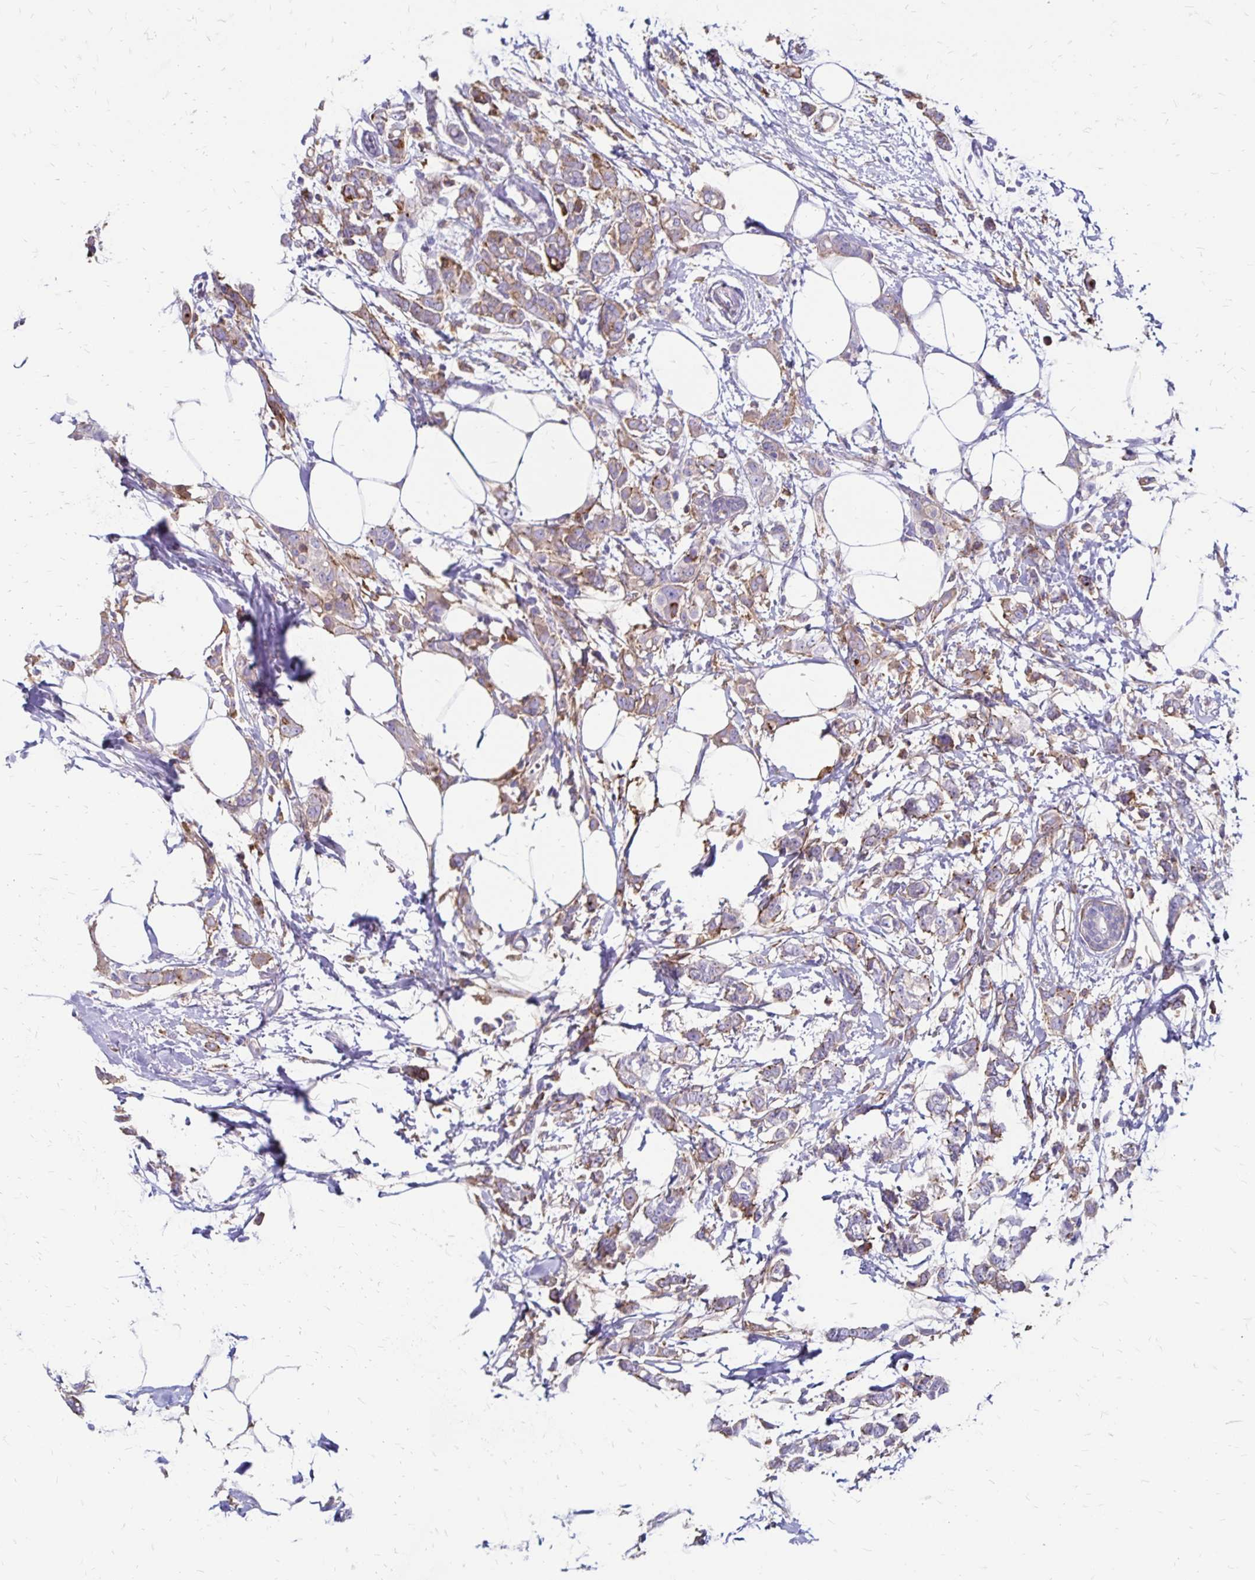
{"staining": {"intensity": "weak", "quantity": "25%-75%", "location": "cytoplasmic/membranous"}, "tissue": "breast cancer", "cell_type": "Tumor cells", "image_type": "cancer", "snomed": [{"axis": "morphology", "description": "Duct carcinoma"}, {"axis": "topography", "description": "Breast"}], "caption": "Brown immunohistochemical staining in breast cancer exhibits weak cytoplasmic/membranous staining in approximately 25%-75% of tumor cells.", "gene": "TNS3", "patient": {"sex": "female", "age": 40}}